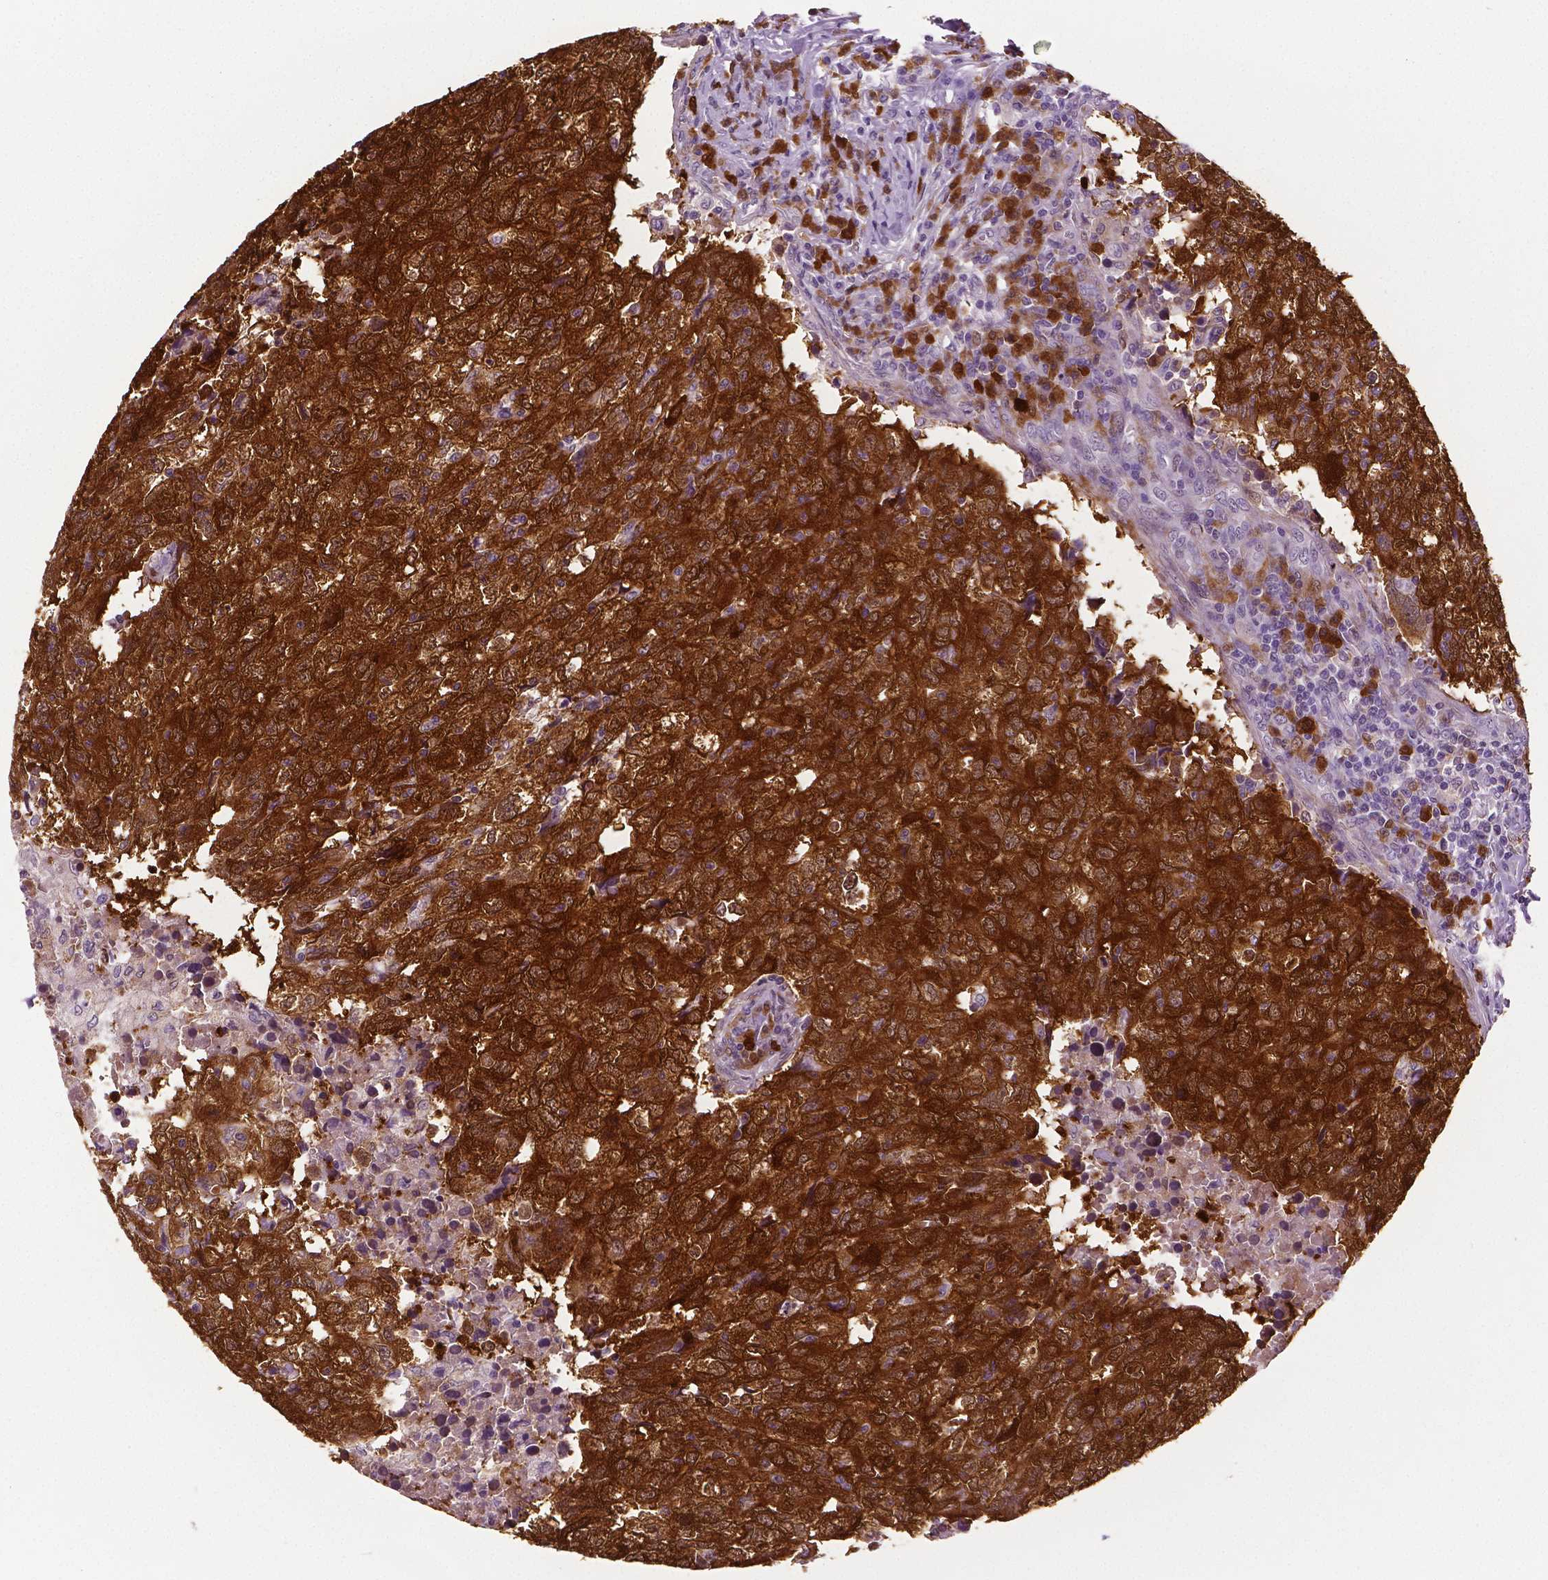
{"staining": {"intensity": "strong", "quantity": ">75%", "location": "cytoplasmic/membranous"}, "tissue": "breast cancer", "cell_type": "Tumor cells", "image_type": "cancer", "snomed": [{"axis": "morphology", "description": "Duct carcinoma"}, {"axis": "topography", "description": "Breast"}], "caption": "Immunohistochemistry histopathology image of infiltrating ductal carcinoma (breast) stained for a protein (brown), which displays high levels of strong cytoplasmic/membranous staining in approximately >75% of tumor cells.", "gene": "PHGDH", "patient": {"sex": "female", "age": 30}}